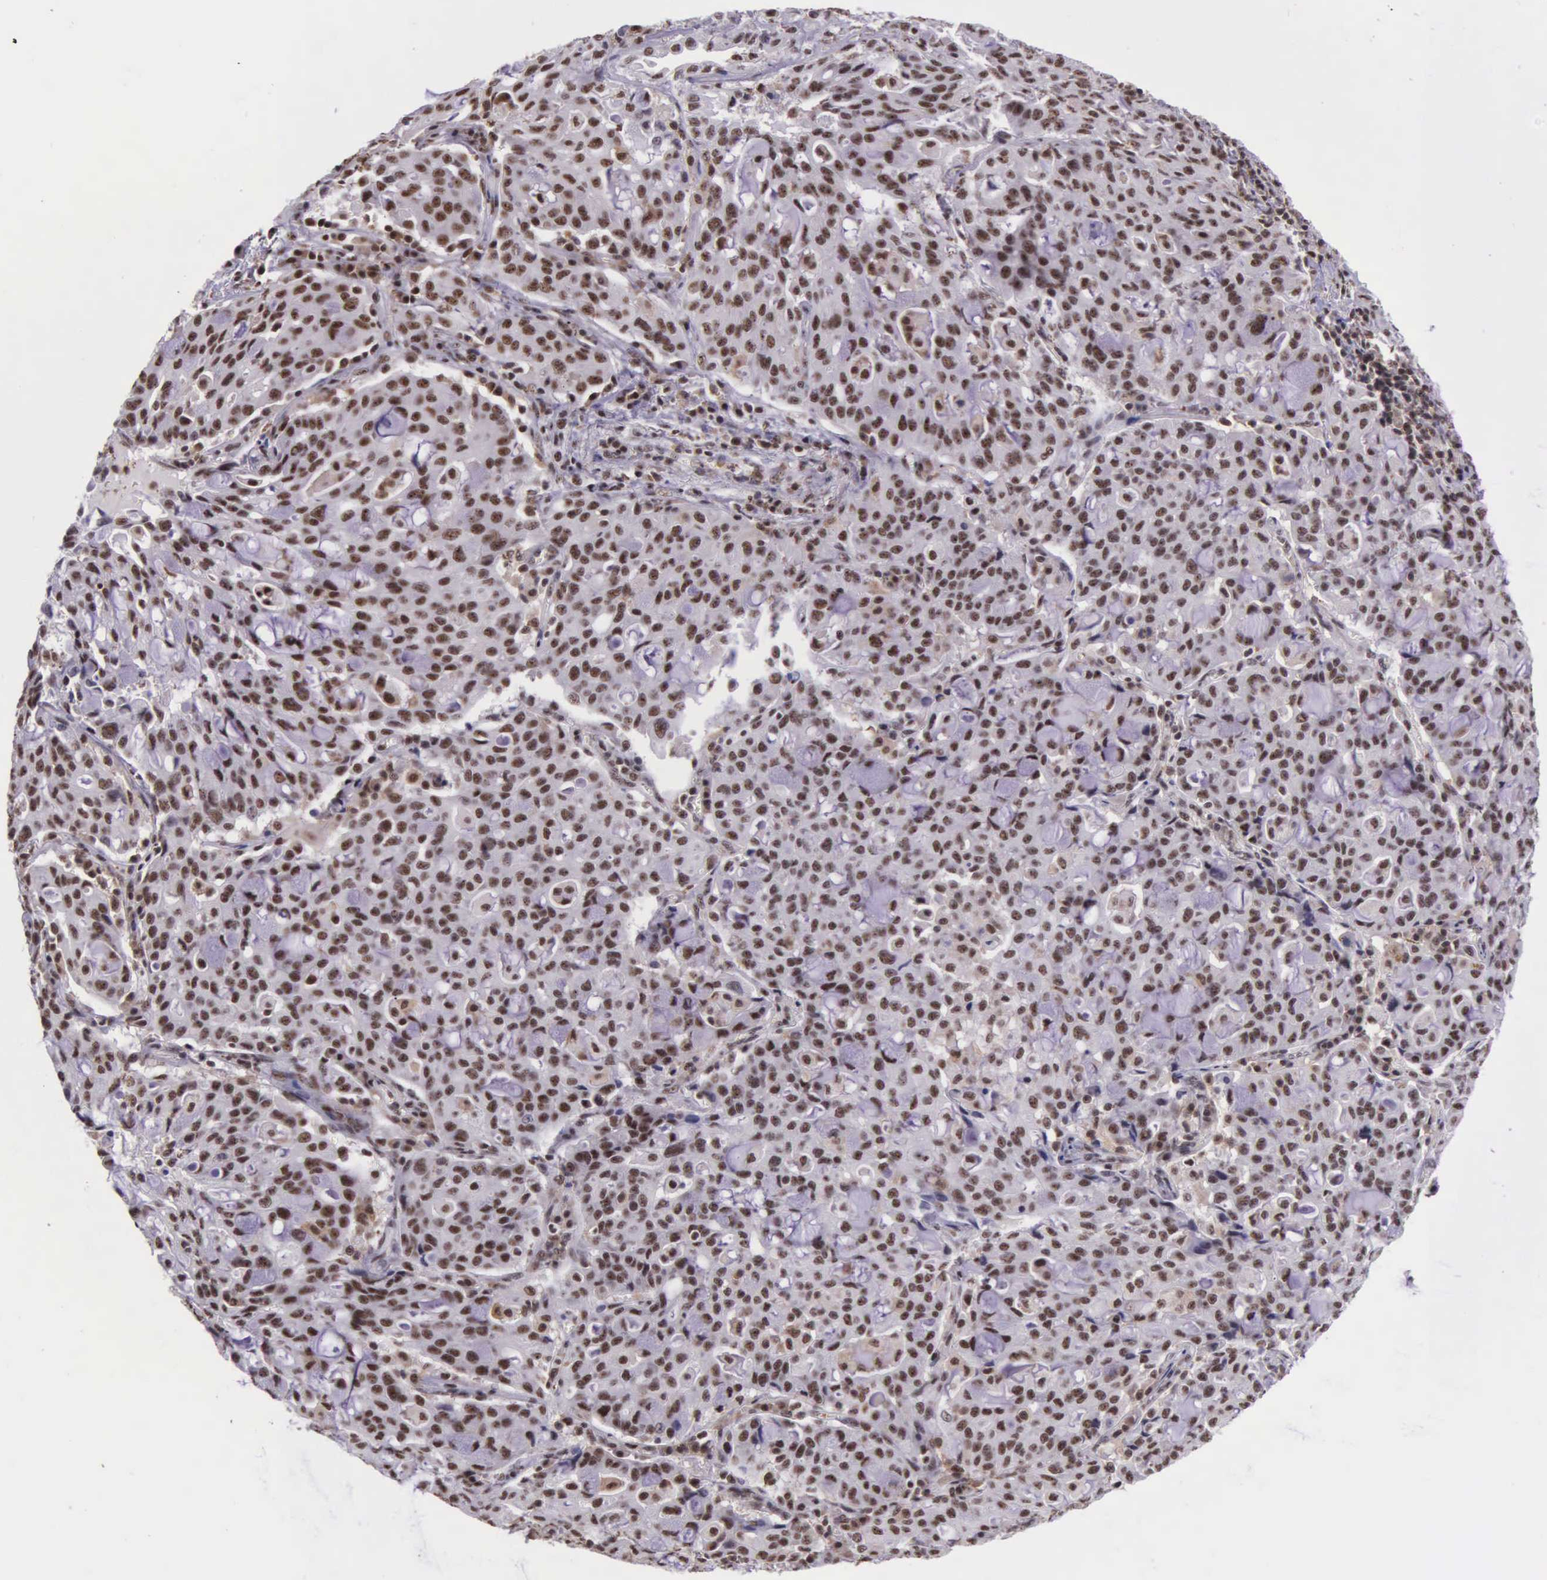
{"staining": {"intensity": "weak", "quantity": ">75%", "location": "nuclear"}, "tissue": "lung cancer", "cell_type": "Tumor cells", "image_type": "cancer", "snomed": [{"axis": "morphology", "description": "Adenocarcinoma, NOS"}, {"axis": "topography", "description": "Lung"}], "caption": "Immunohistochemical staining of adenocarcinoma (lung) shows low levels of weak nuclear expression in about >75% of tumor cells.", "gene": "FAM47A", "patient": {"sex": "female", "age": 44}}